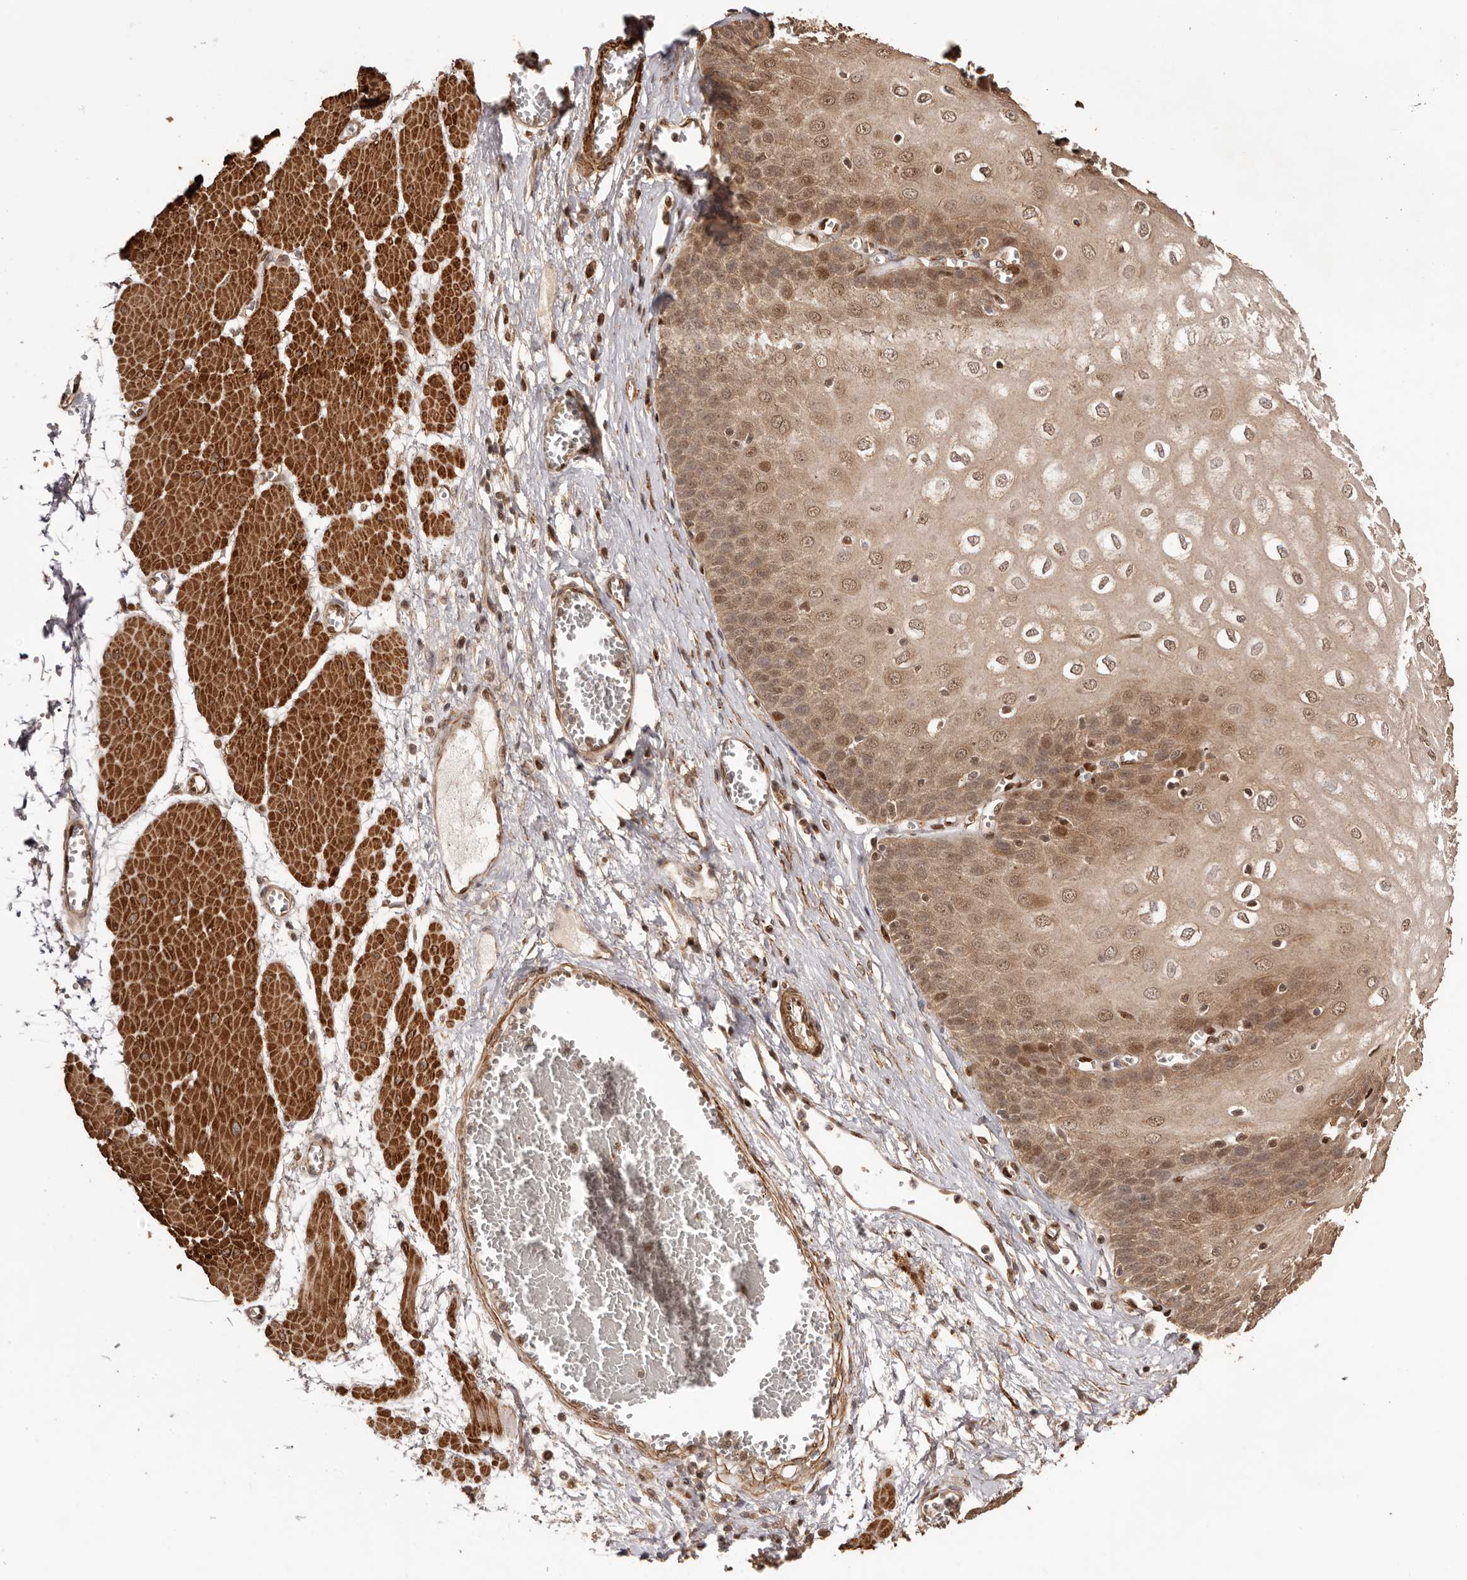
{"staining": {"intensity": "moderate", "quantity": ">75%", "location": "cytoplasmic/membranous,nuclear"}, "tissue": "esophagus", "cell_type": "Squamous epithelial cells", "image_type": "normal", "snomed": [{"axis": "morphology", "description": "Normal tissue, NOS"}, {"axis": "topography", "description": "Esophagus"}], "caption": "Immunohistochemical staining of benign esophagus shows moderate cytoplasmic/membranous,nuclear protein staining in about >75% of squamous epithelial cells.", "gene": "UBR2", "patient": {"sex": "male", "age": 60}}